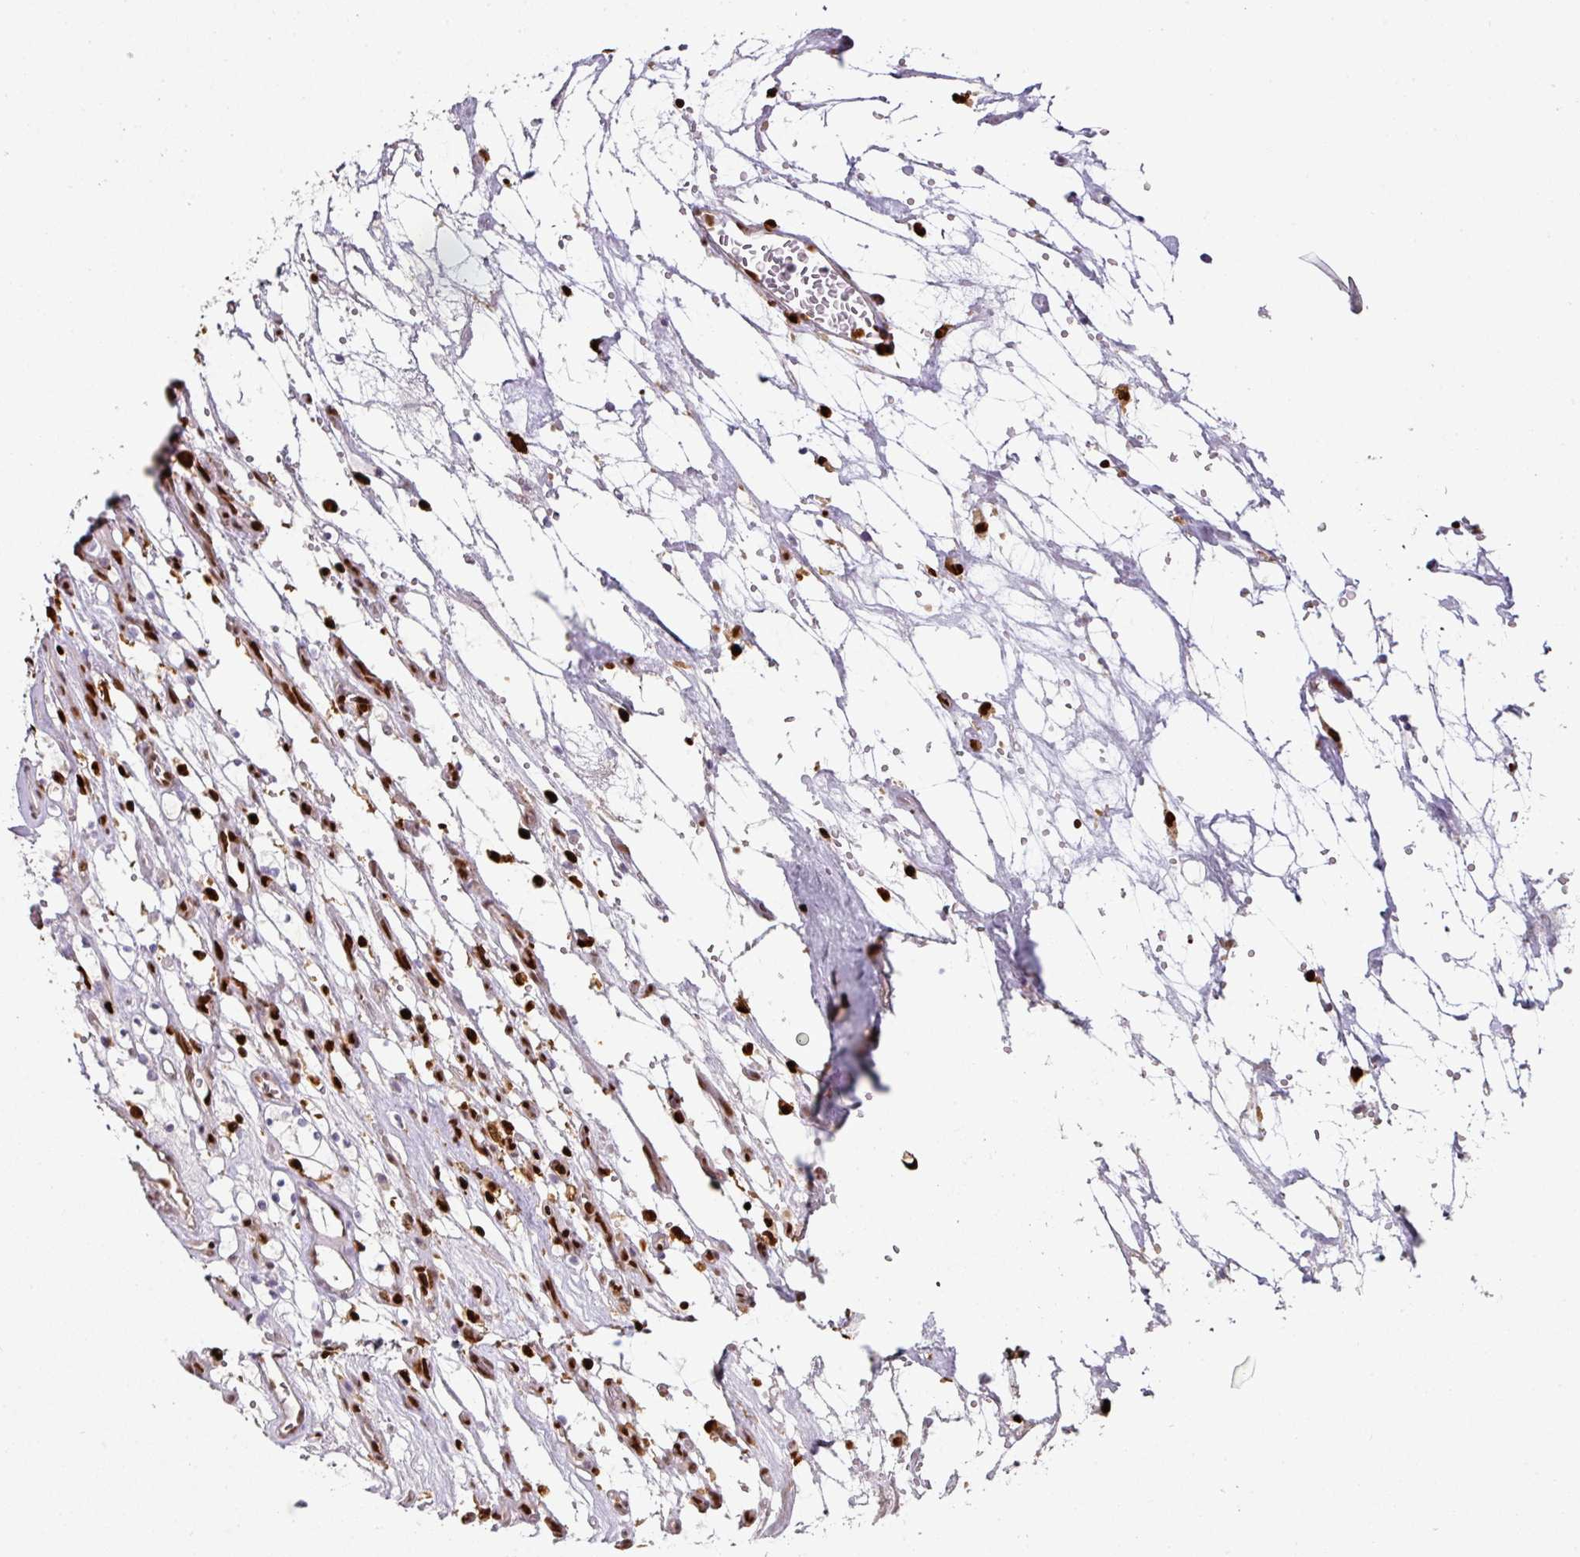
{"staining": {"intensity": "negative", "quantity": "none", "location": "none"}, "tissue": "renal cancer", "cell_type": "Tumor cells", "image_type": "cancer", "snomed": [{"axis": "morphology", "description": "Adenocarcinoma, NOS"}, {"axis": "topography", "description": "Kidney"}], "caption": "Immunohistochemistry micrograph of neoplastic tissue: renal cancer (adenocarcinoma) stained with DAB demonstrates no significant protein staining in tumor cells.", "gene": "SAMHD1", "patient": {"sex": "female", "age": 69}}